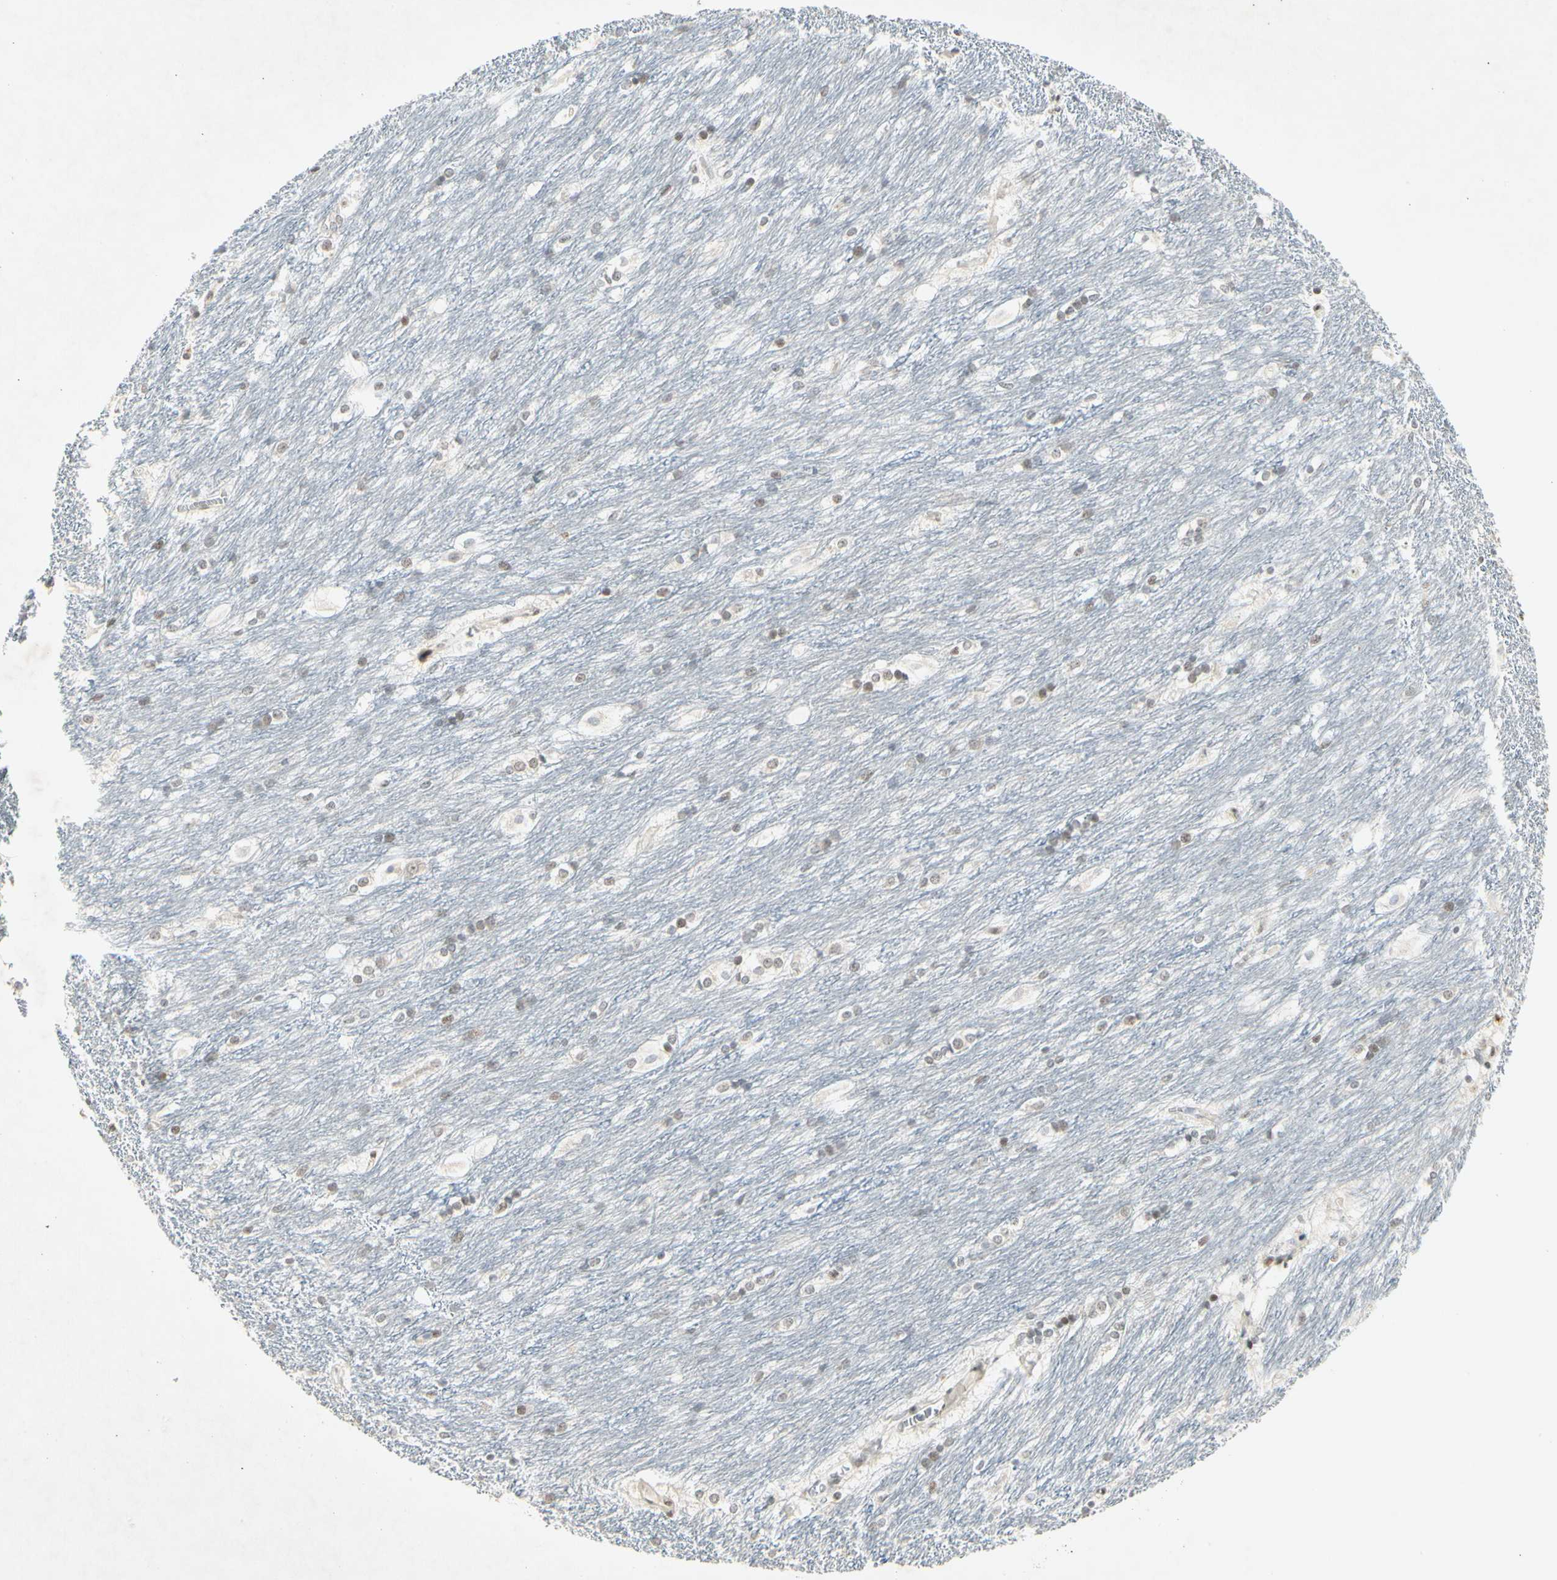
{"staining": {"intensity": "weak", "quantity": "<25%", "location": "nuclear"}, "tissue": "caudate", "cell_type": "Glial cells", "image_type": "normal", "snomed": [{"axis": "morphology", "description": "Normal tissue, NOS"}, {"axis": "topography", "description": "Lateral ventricle wall"}], "caption": "Immunohistochemistry of unremarkable human caudate displays no staining in glial cells. (DAB immunohistochemistry with hematoxylin counter stain).", "gene": "FOXJ2", "patient": {"sex": "female", "age": 19}}